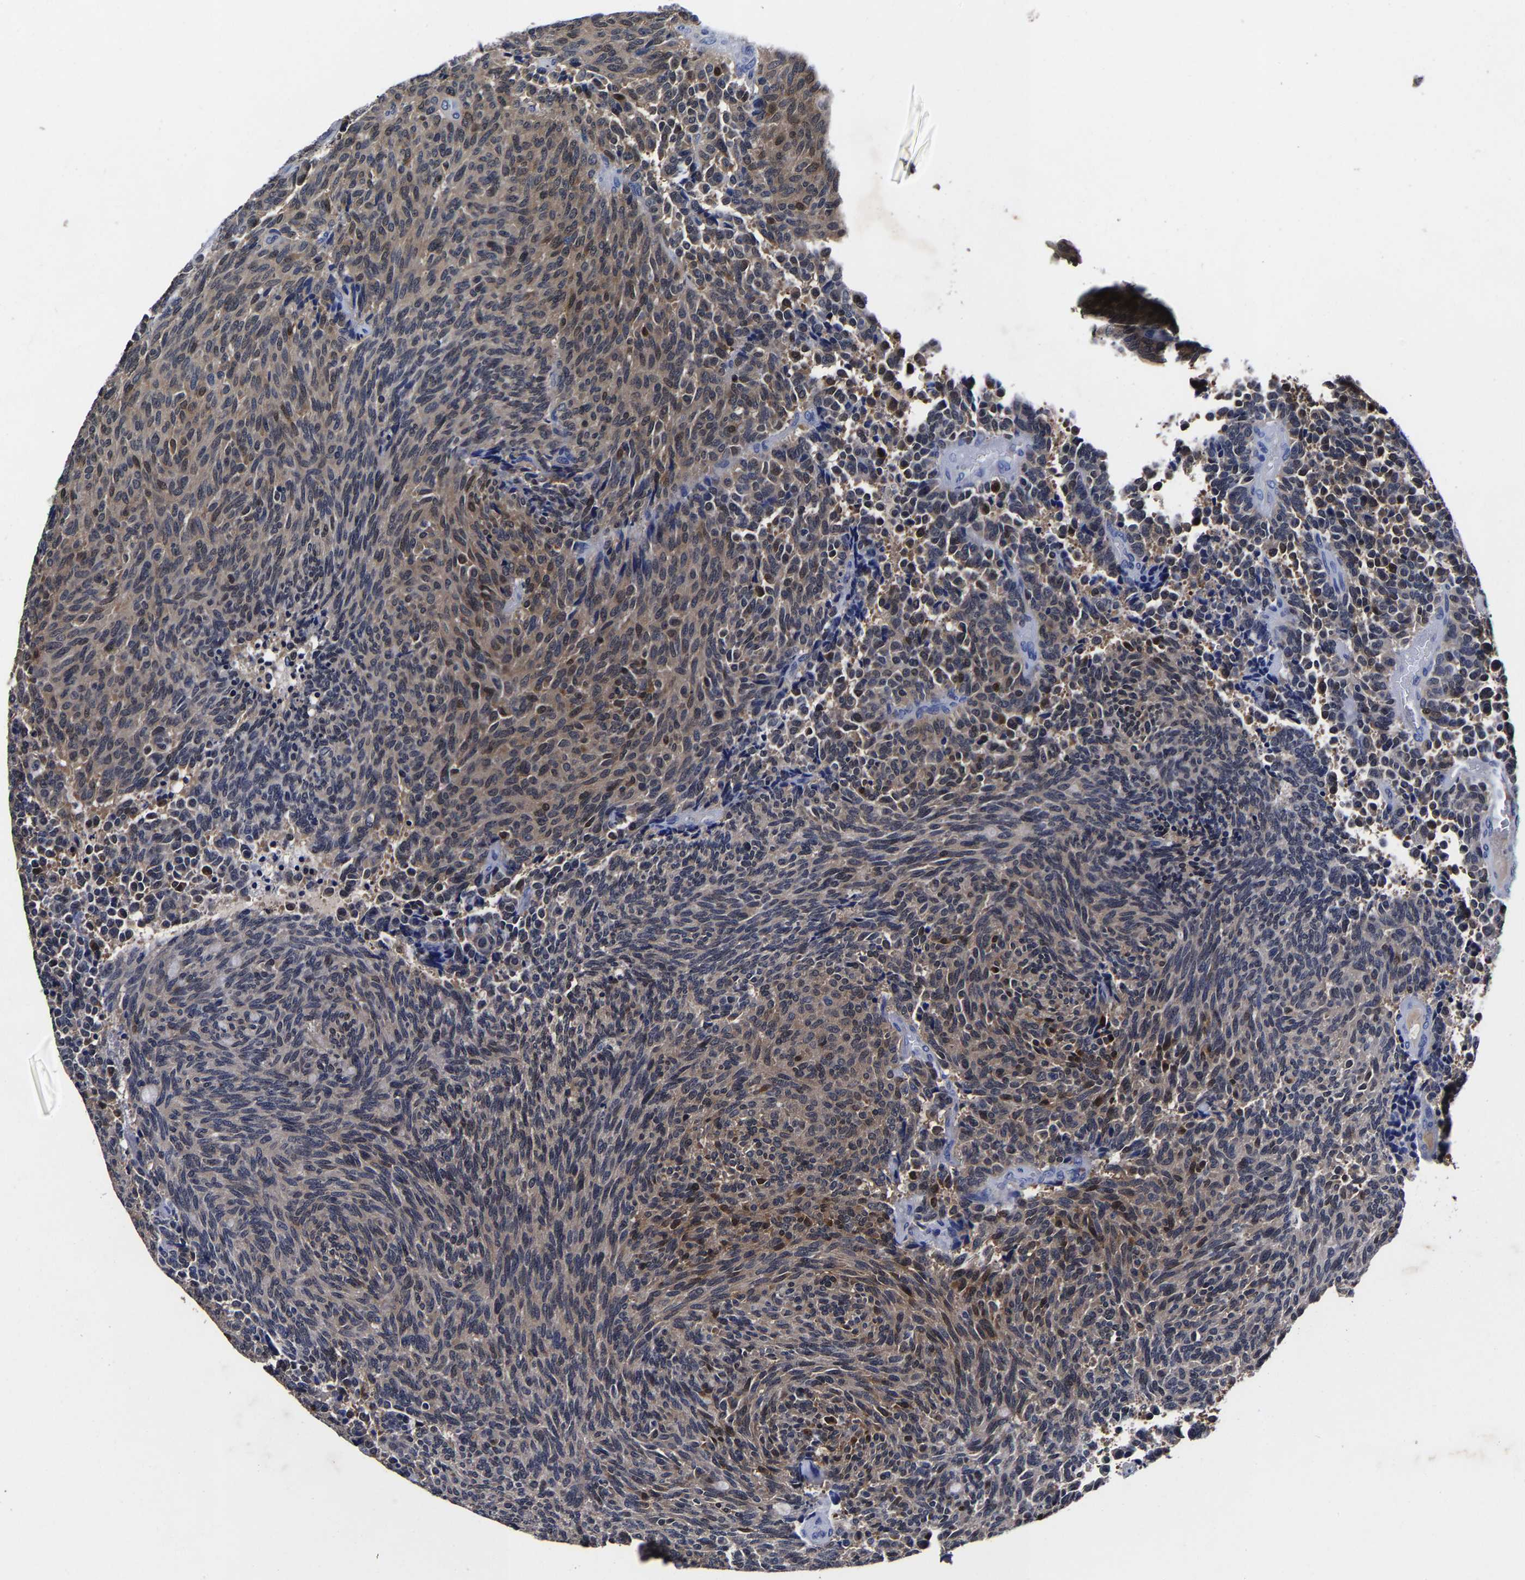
{"staining": {"intensity": "strong", "quantity": "25%-75%", "location": "cytoplasmic/membranous"}, "tissue": "carcinoid", "cell_type": "Tumor cells", "image_type": "cancer", "snomed": [{"axis": "morphology", "description": "Carcinoid, malignant, NOS"}, {"axis": "topography", "description": "Pancreas"}], "caption": "Carcinoid stained with DAB immunohistochemistry reveals high levels of strong cytoplasmic/membranous staining in about 25%-75% of tumor cells.", "gene": "PSPH", "patient": {"sex": "female", "age": 54}}